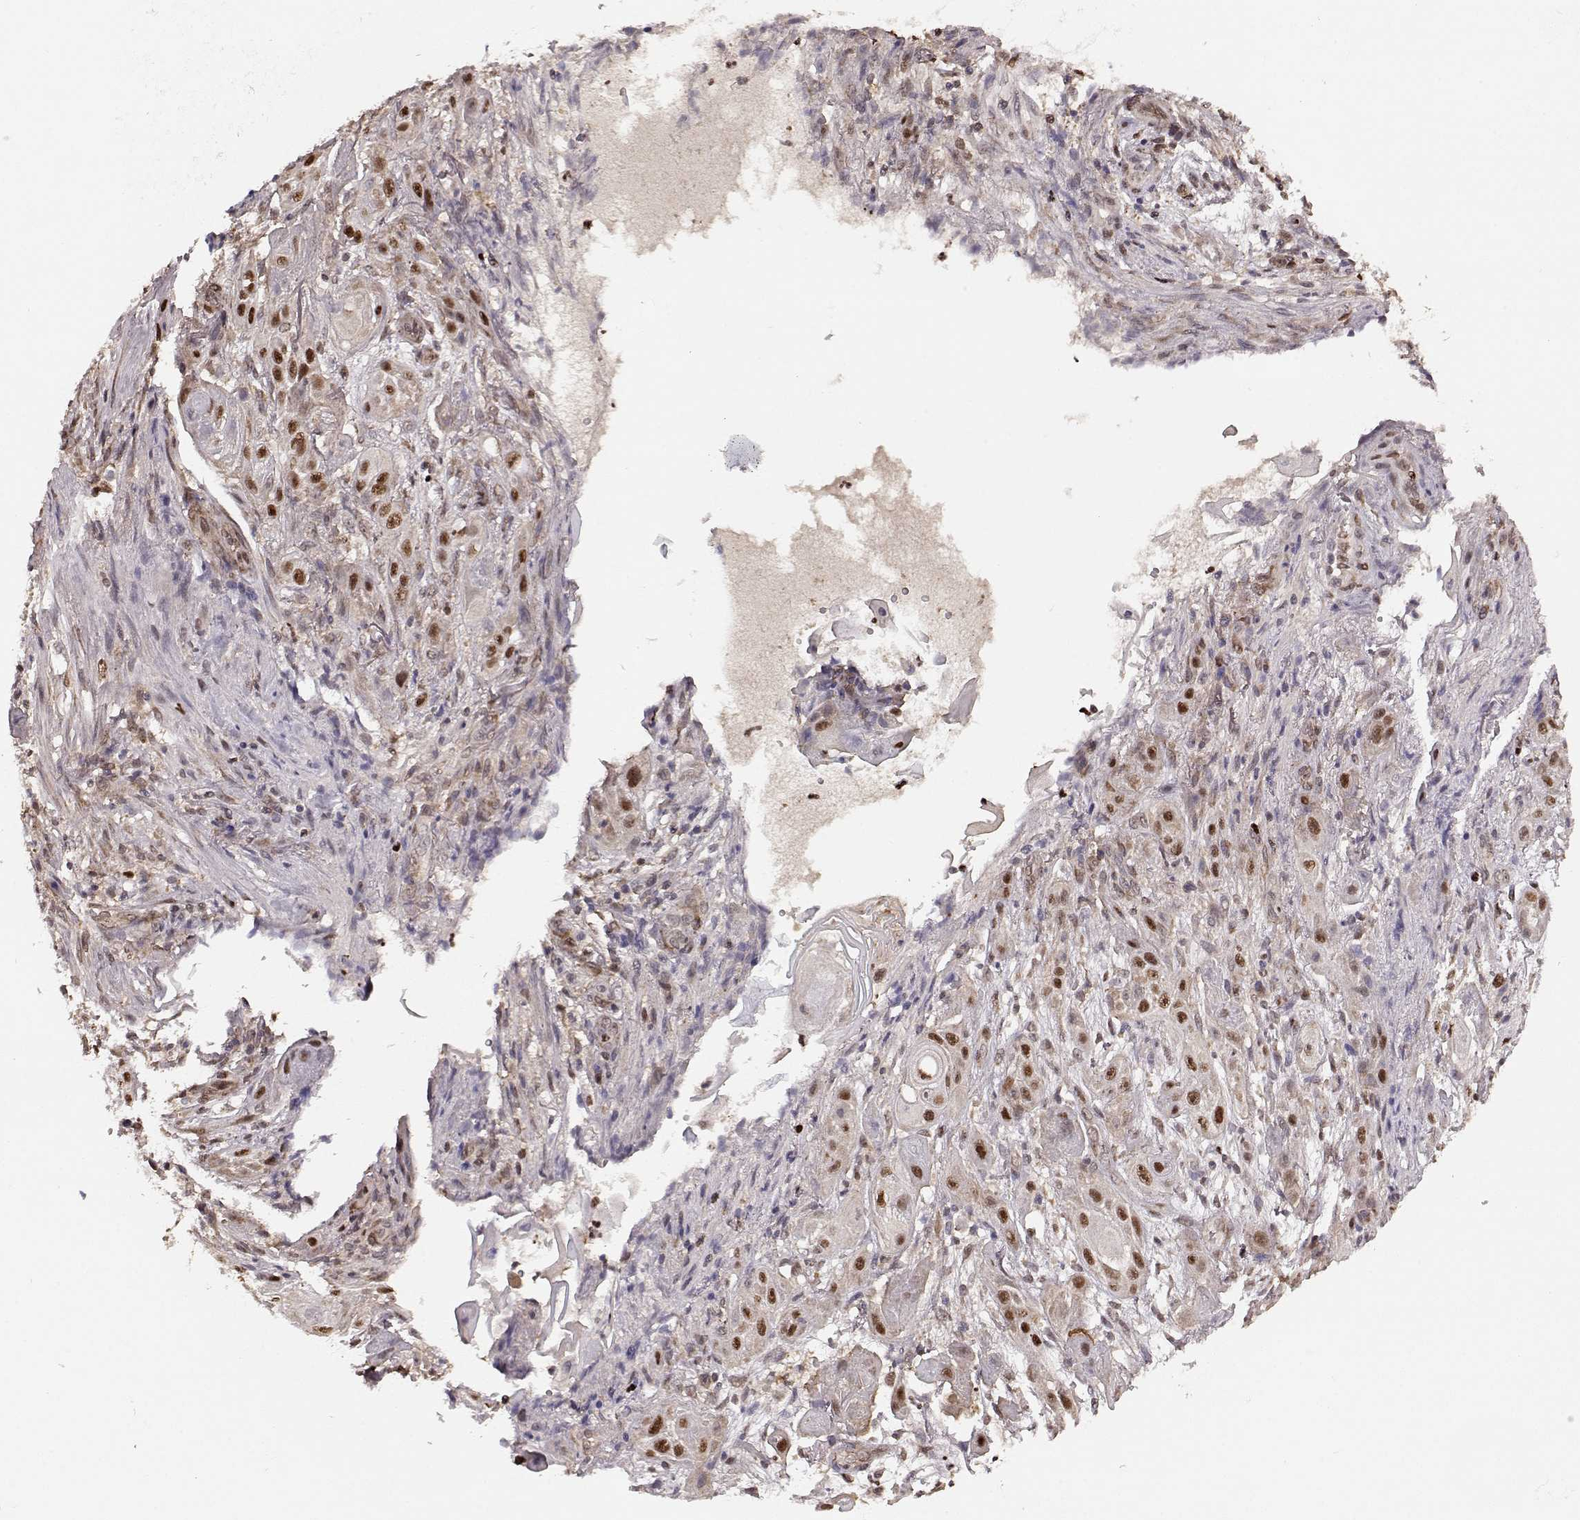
{"staining": {"intensity": "moderate", "quantity": "25%-75%", "location": "nuclear"}, "tissue": "skin cancer", "cell_type": "Tumor cells", "image_type": "cancer", "snomed": [{"axis": "morphology", "description": "Squamous cell carcinoma, NOS"}, {"axis": "topography", "description": "Skin"}], "caption": "Skin cancer (squamous cell carcinoma) stained with a protein marker shows moderate staining in tumor cells.", "gene": "KLF6", "patient": {"sex": "male", "age": 62}}